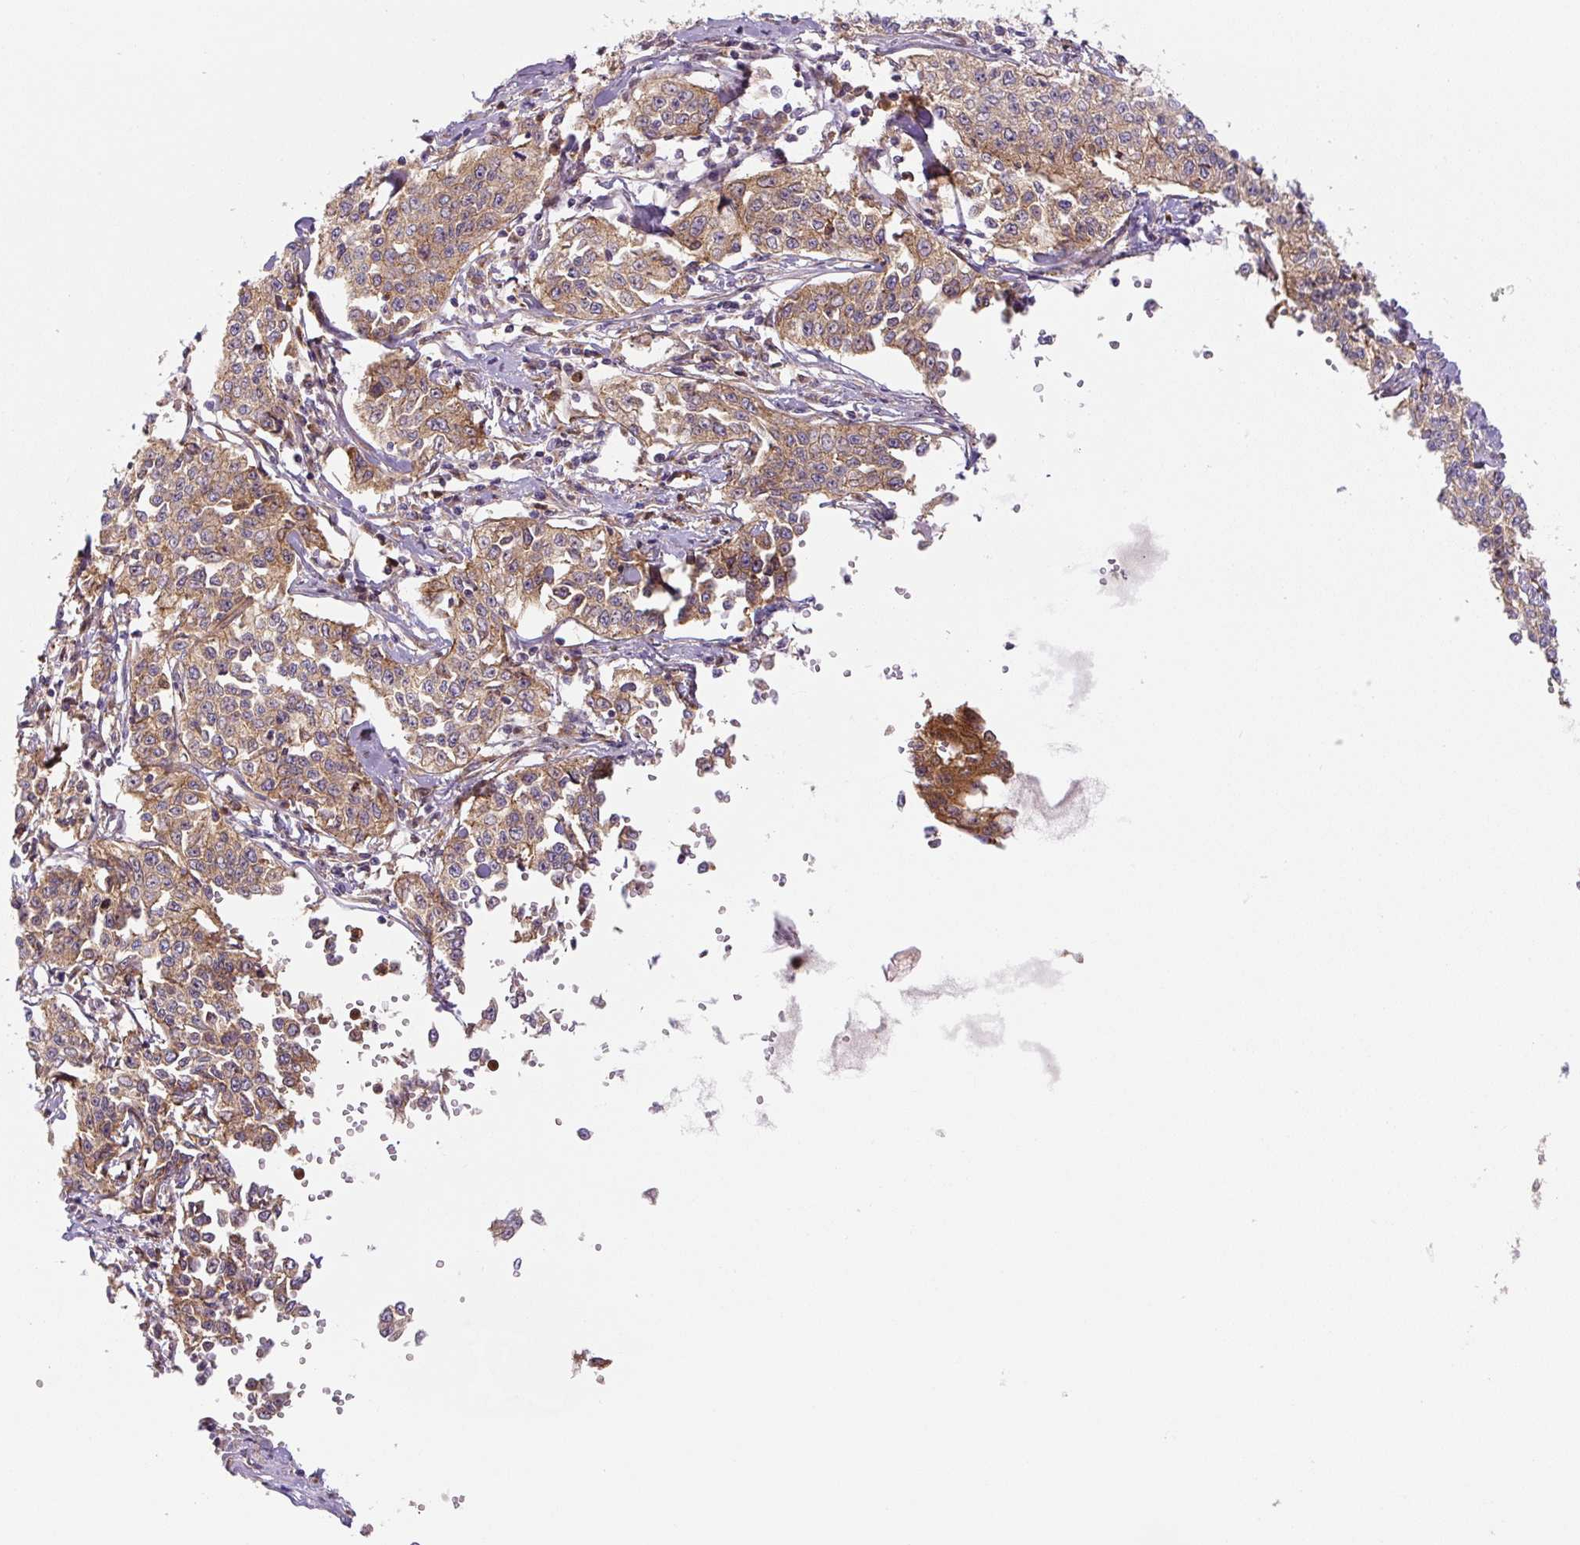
{"staining": {"intensity": "moderate", "quantity": ">75%", "location": "cytoplasmic/membranous"}, "tissue": "cervical cancer", "cell_type": "Tumor cells", "image_type": "cancer", "snomed": [{"axis": "morphology", "description": "Squamous cell carcinoma, NOS"}, {"axis": "topography", "description": "Cervix"}], "caption": "Protein expression analysis of squamous cell carcinoma (cervical) displays moderate cytoplasmic/membranous expression in about >75% of tumor cells.", "gene": "ZSWIM7", "patient": {"sex": "female", "age": 35}}